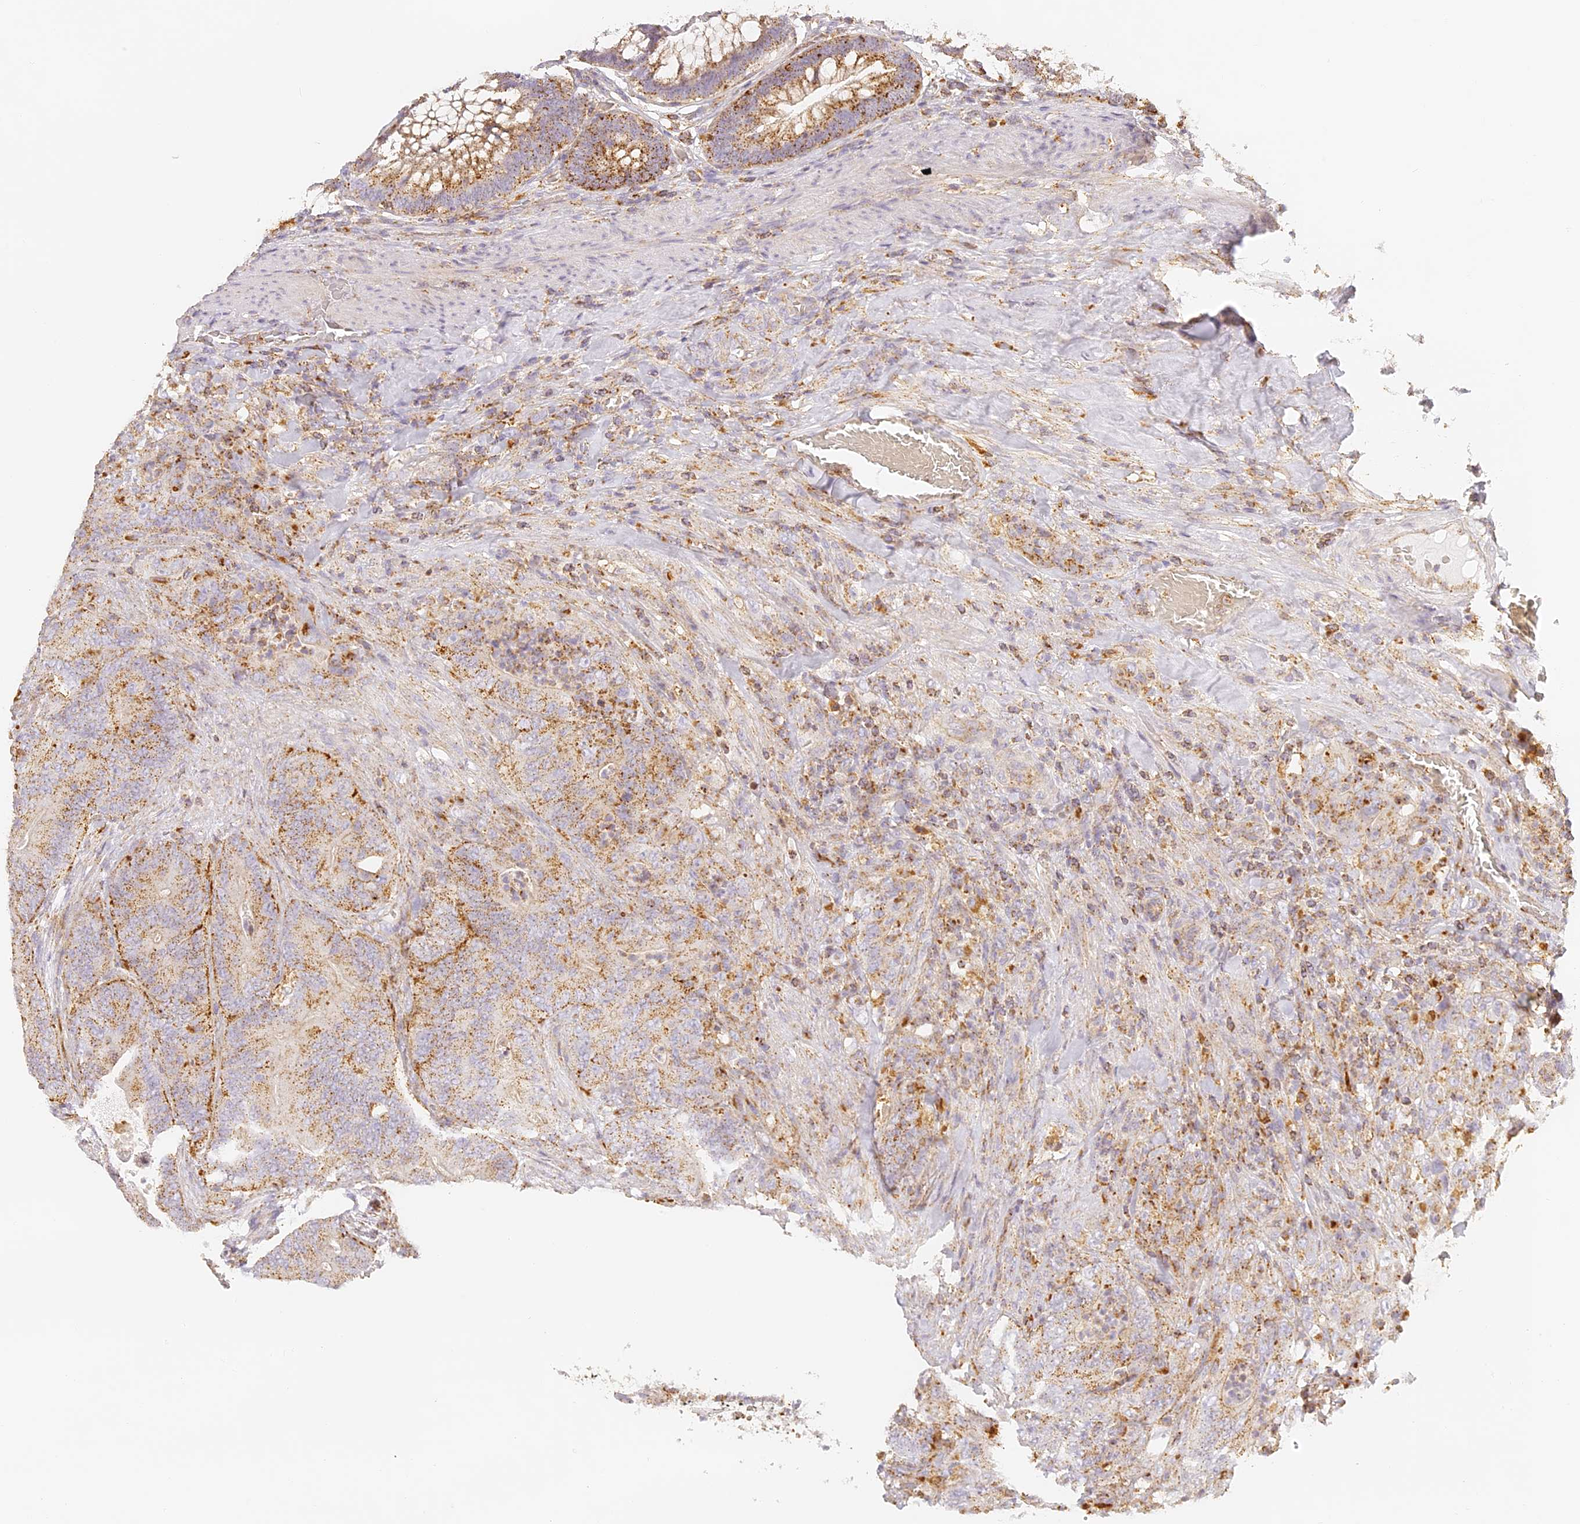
{"staining": {"intensity": "moderate", "quantity": ">75%", "location": "cytoplasmic/membranous"}, "tissue": "colorectal cancer", "cell_type": "Tumor cells", "image_type": "cancer", "snomed": [{"axis": "morphology", "description": "Normal tissue, NOS"}, {"axis": "topography", "description": "Colon"}], "caption": "Immunohistochemistry (DAB (3,3'-diaminobenzidine)) staining of colorectal cancer displays moderate cytoplasmic/membranous protein staining in about >75% of tumor cells. Ihc stains the protein in brown and the nuclei are stained blue.", "gene": "LAMP2", "patient": {"sex": "female", "age": 82}}